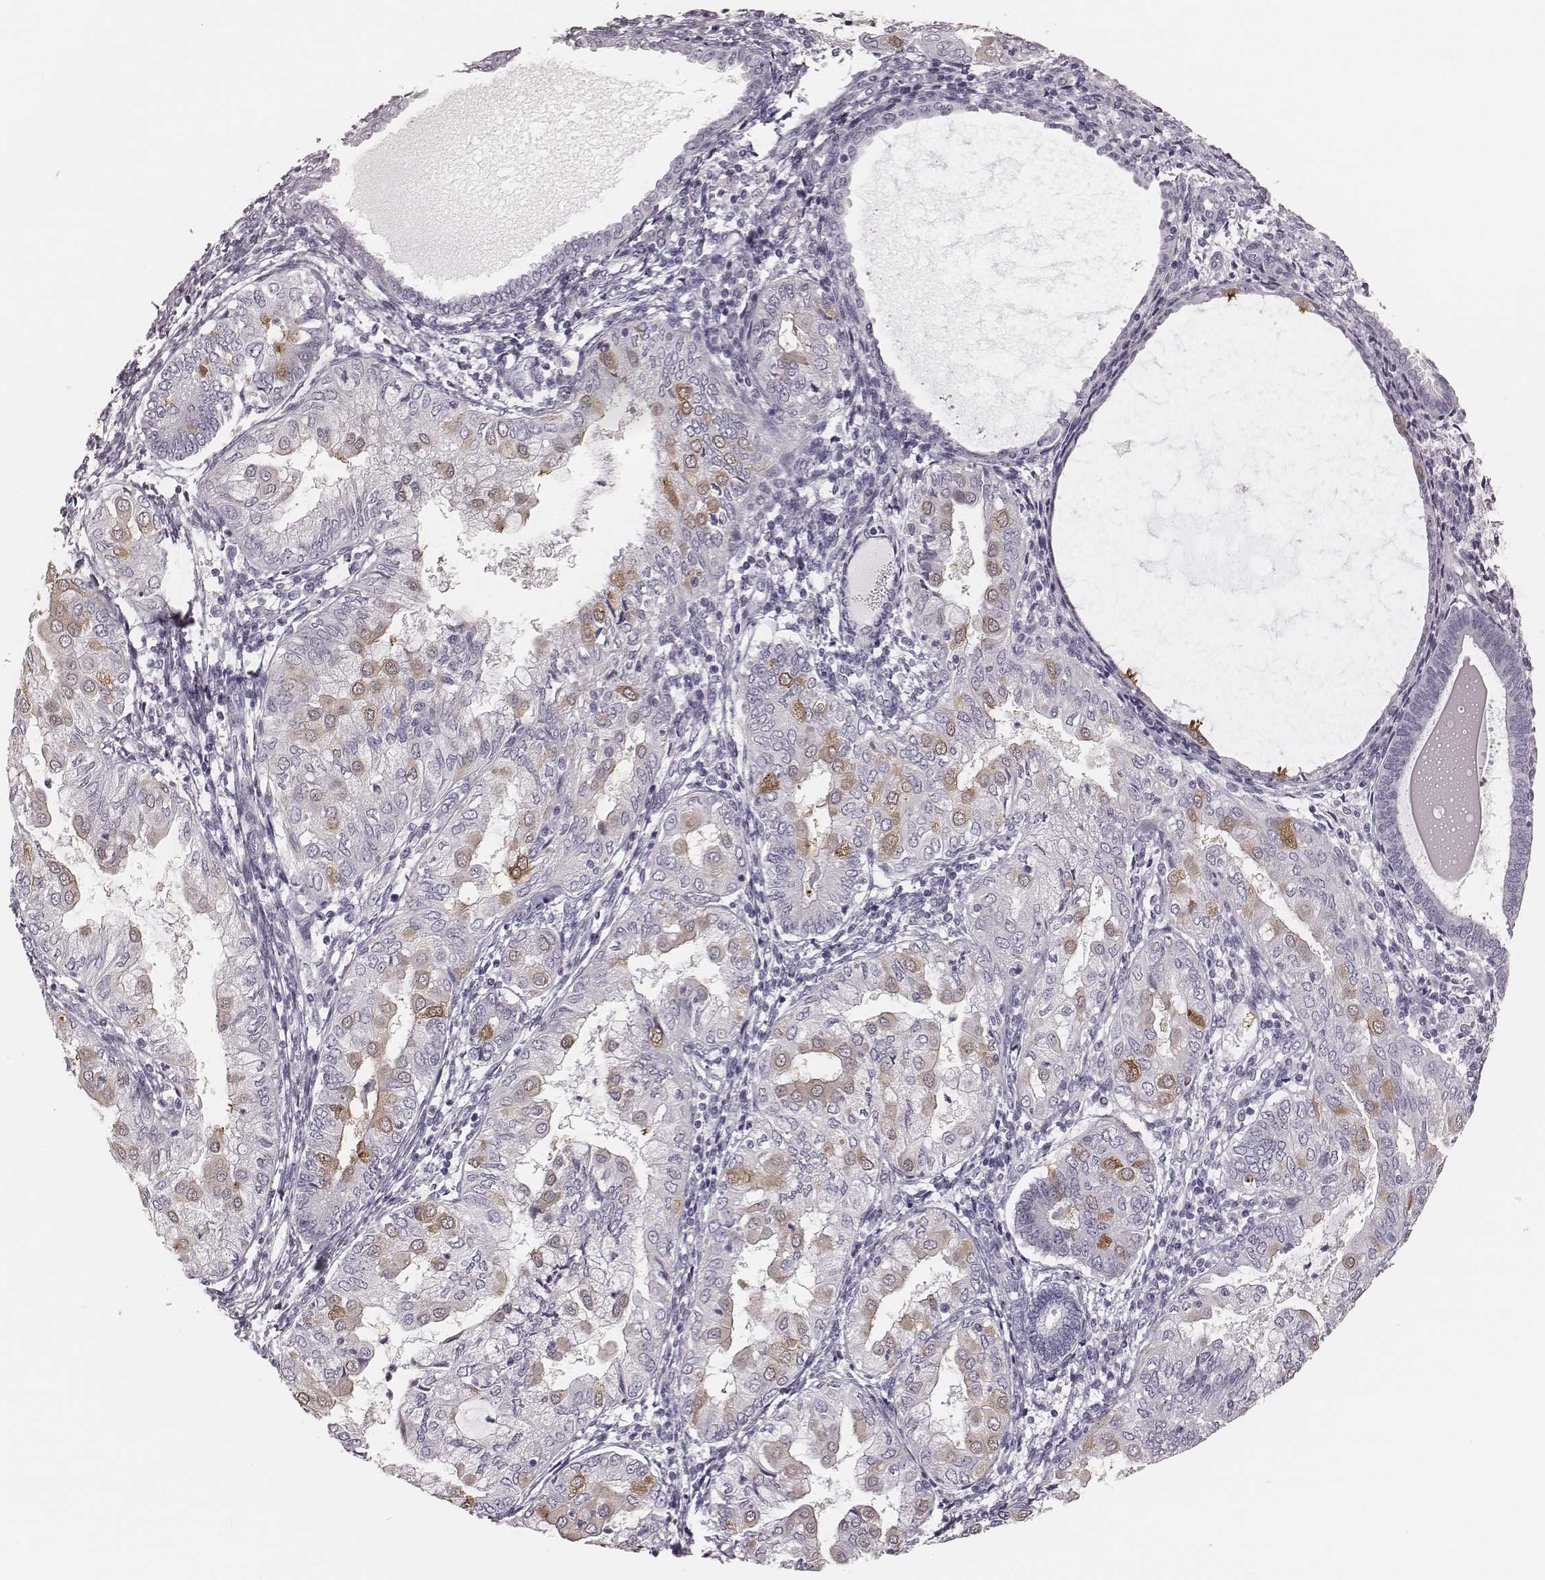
{"staining": {"intensity": "moderate", "quantity": "<25%", "location": "cytoplasmic/membranous,nuclear"}, "tissue": "endometrial cancer", "cell_type": "Tumor cells", "image_type": "cancer", "snomed": [{"axis": "morphology", "description": "Adenocarcinoma, NOS"}, {"axis": "topography", "description": "Endometrium"}], "caption": "Immunohistochemical staining of endometrial cancer (adenocarcinoma) displays low levels of moderate cytoplasmic/membranous and nuclear expression in about <25% of tumor cells.", "gene": "SPA17", "patient": {"sex": "female", "age": 68}}